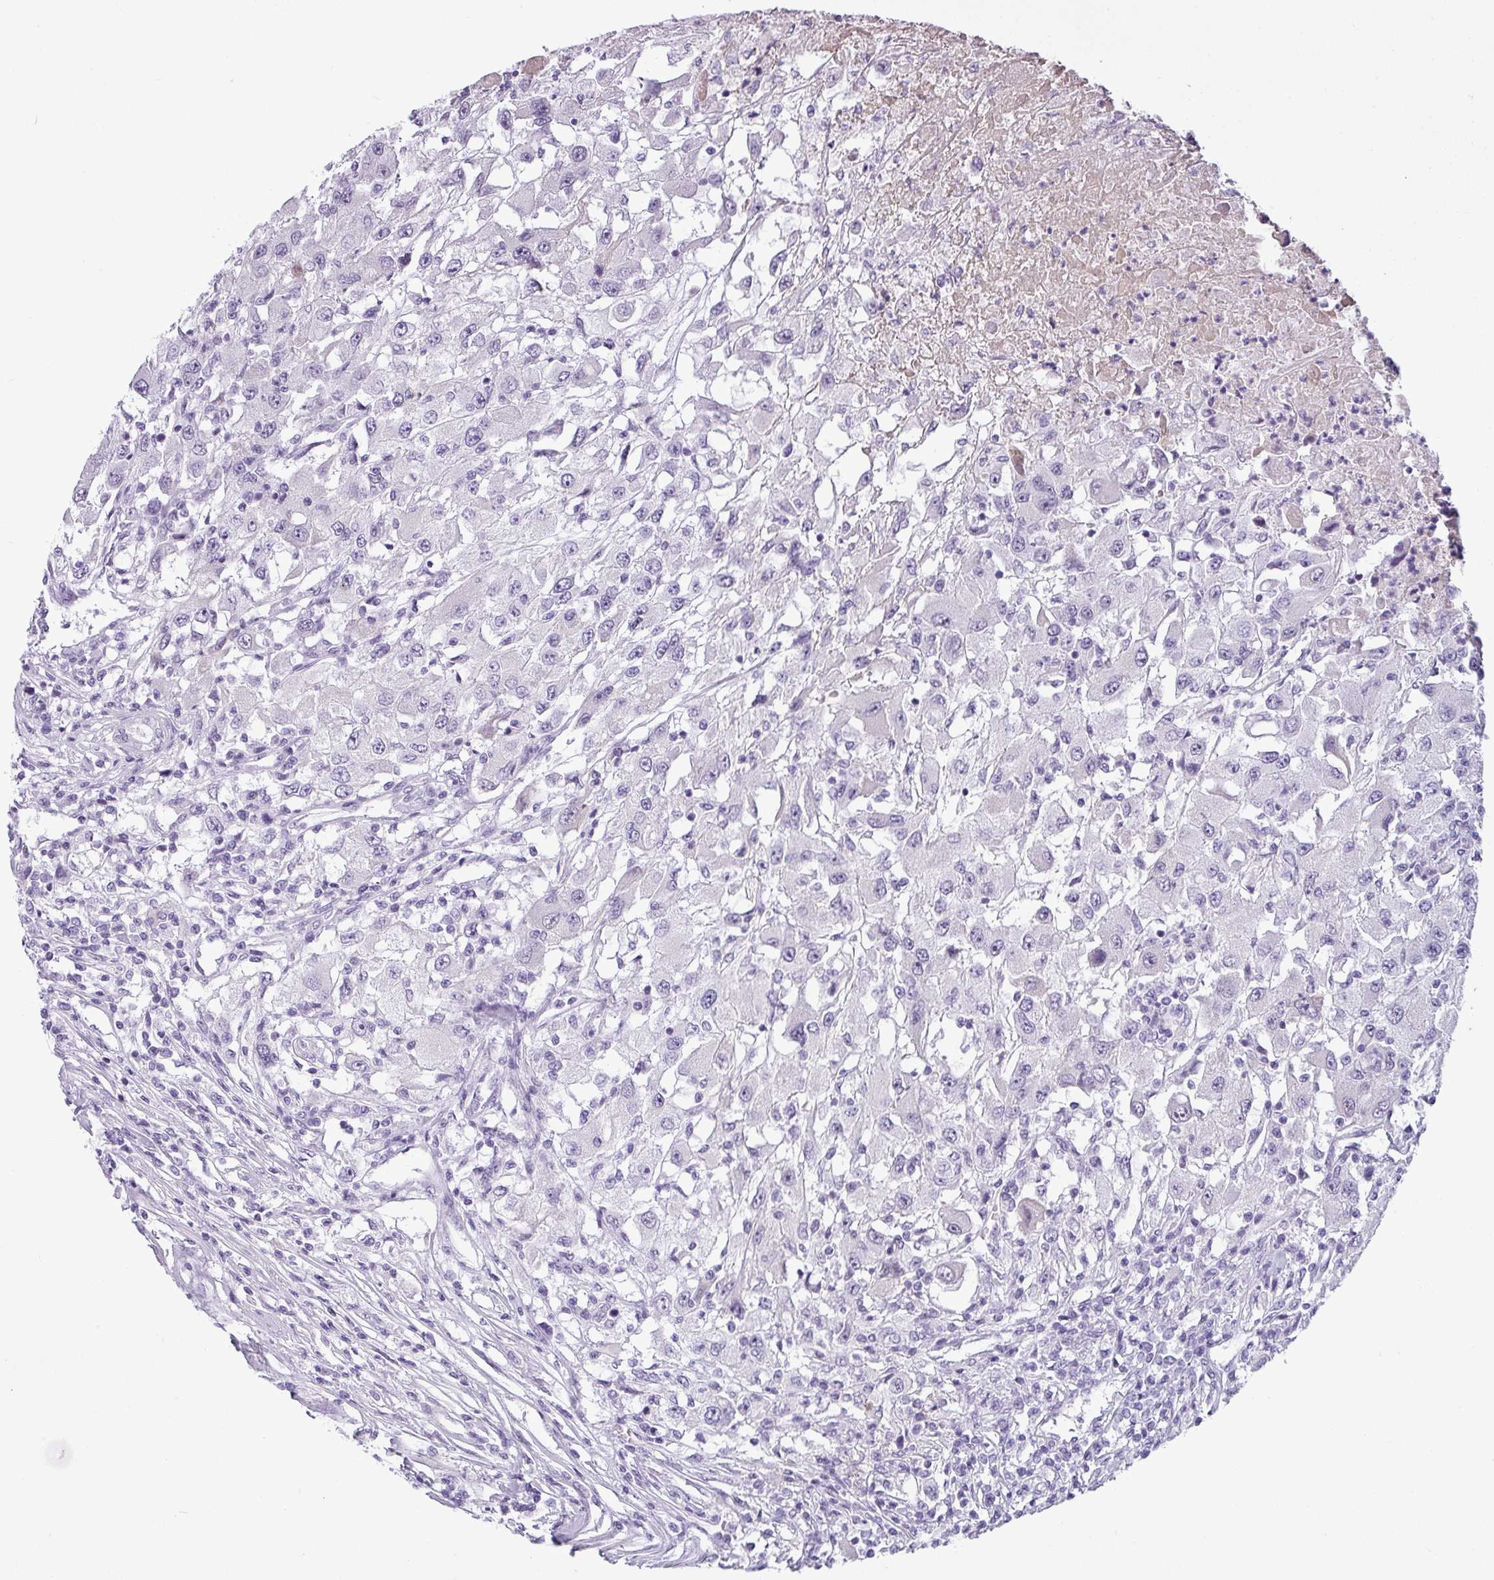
{"staining": {"intensity": "moderate", "quantity": "<25%", "location": "cytoplasmic/membranous"}, "tissue": "renal cancer", "cell_type": "Tumor cells", "image_type": "cancer", "snomed": [{"axis": "morphology", "description": "Adenocarcinoma, NOS"}, {"axis": "topography", "description": "Kidney"}], "caption": "DAB (3,3'-diaminobenzidine) immunohistochemical staining of adenocarcinoma (renal) demonstrates moderate cytoplasmic/membranous protein expression in approximately <25% of tumor cells. (DAB (3,3'-diaminobenzidine) = brown stain, brightfield microscopy at high magnification).", "gene": "CDH16", "patient": {"sex": "female", "age": 67}}